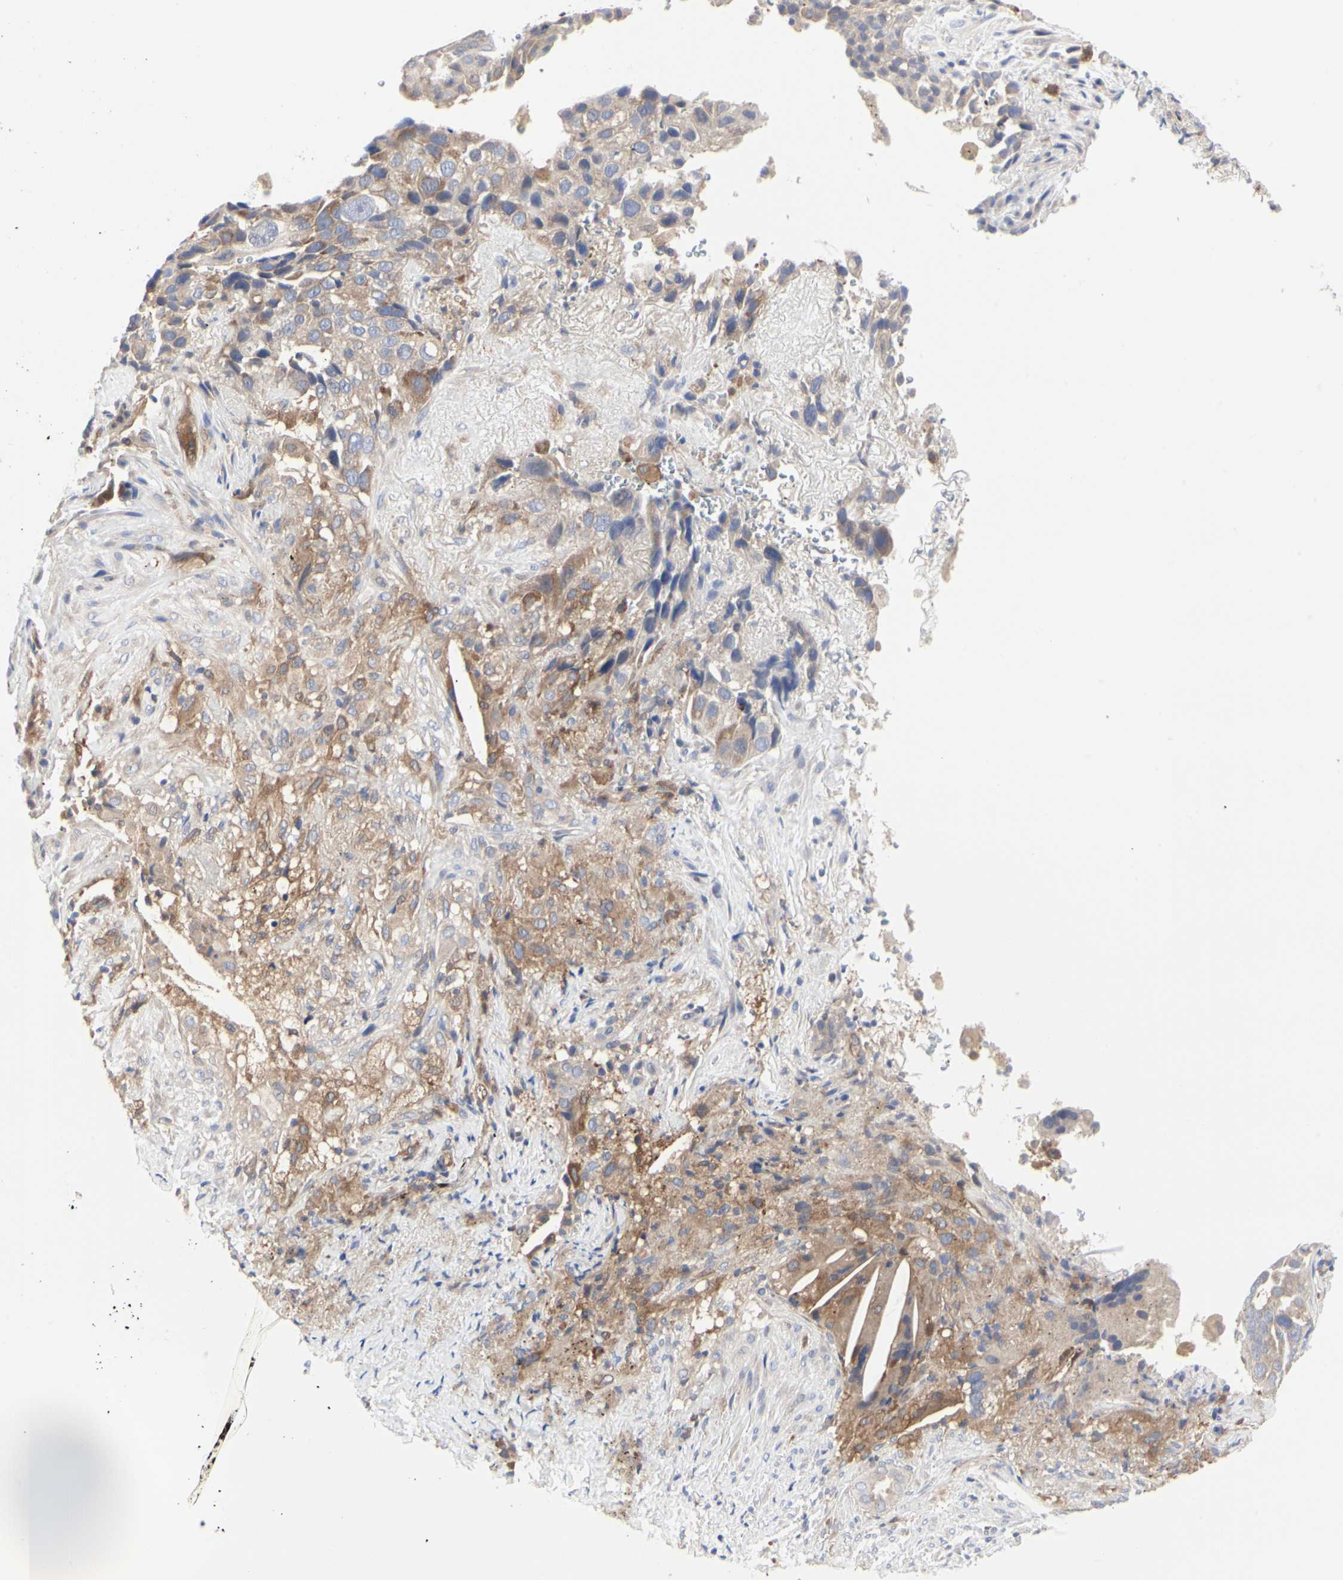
{"staining": {"intensity": "moderate", "quantity": ">75%", "location": "cytoplasmic/membranous"}, "tissue": "lung cancer", "cell_type": "Tumor cells", "image_type": "cancer", "snomed": [{"axis": "morphology", "description": "Squamous cell carcinoma, NOS"}, {"axis": "topography", "description": "Lung"}], "caption": "There is medium levels of moderate cytoplasmic/membranous staining in tumor cells of lung cancer, as demonstrated by immunohistochemical staining (brown color).", "gene": "C3orf52", "patient": {"sex": "male", "age": 54}}